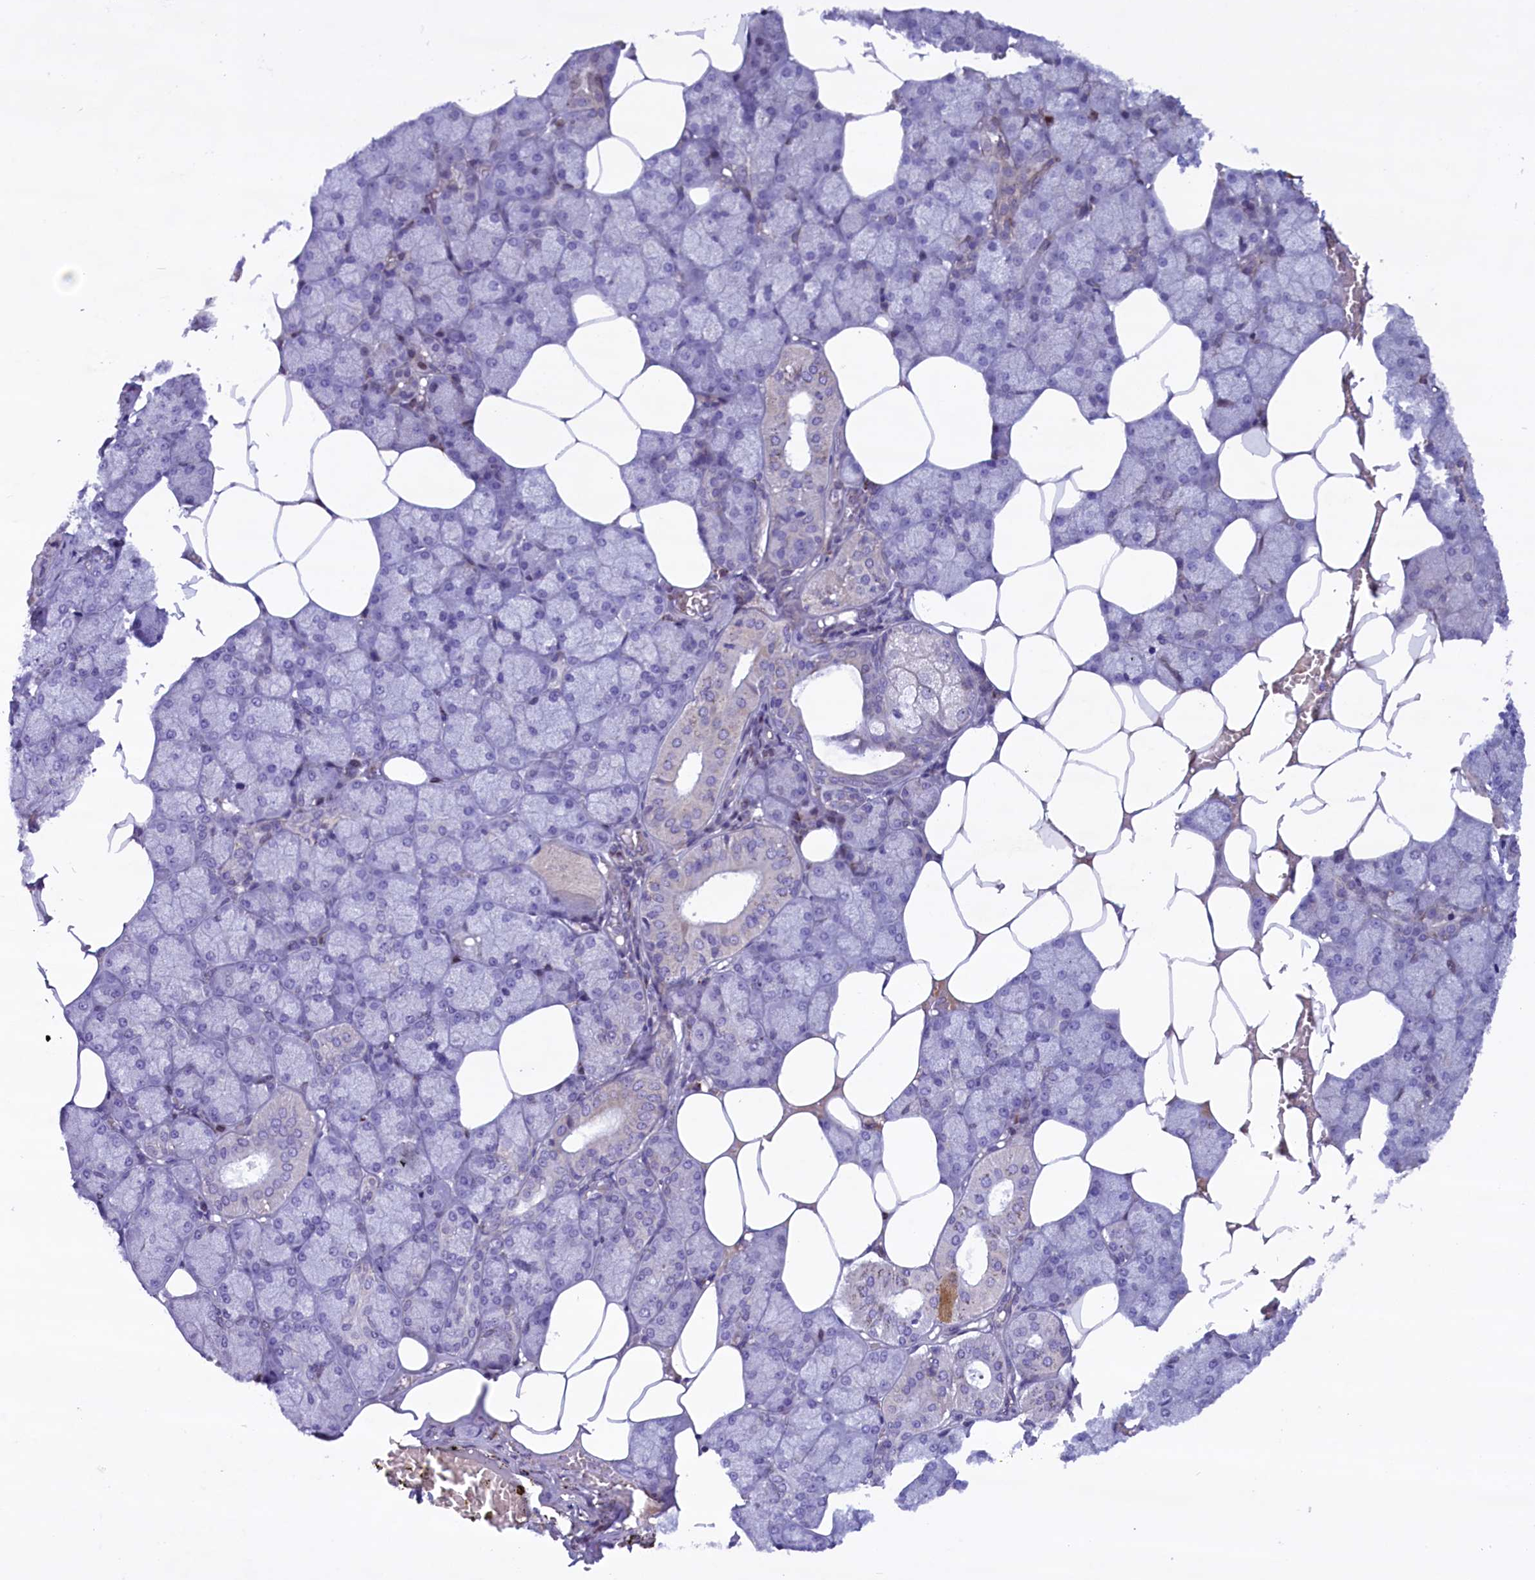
{"staining": {"intensity": "weak", "quantity": "<25%", "location": "cytoplasmic/membranous"}, "tissue": "salivary gland", "cell_type": "Glandular cells", "image_type": "normal", "snomed": [{"axis": "morphology", "description": "Normal tissue, NOS"}, {"axis": "topography", "description": "Salivary gland"}], "caption": "High power microscopy image of an IHC photomicrograph of normal salivary gland, revealing no significant positivity in glandular cells. (Brightfield microscopy of DAB (3,3'-diaminobenzidine) IHC at high magnification).", "gene": "MIEF2", "patient": {"sex": "male", "age": 62}}